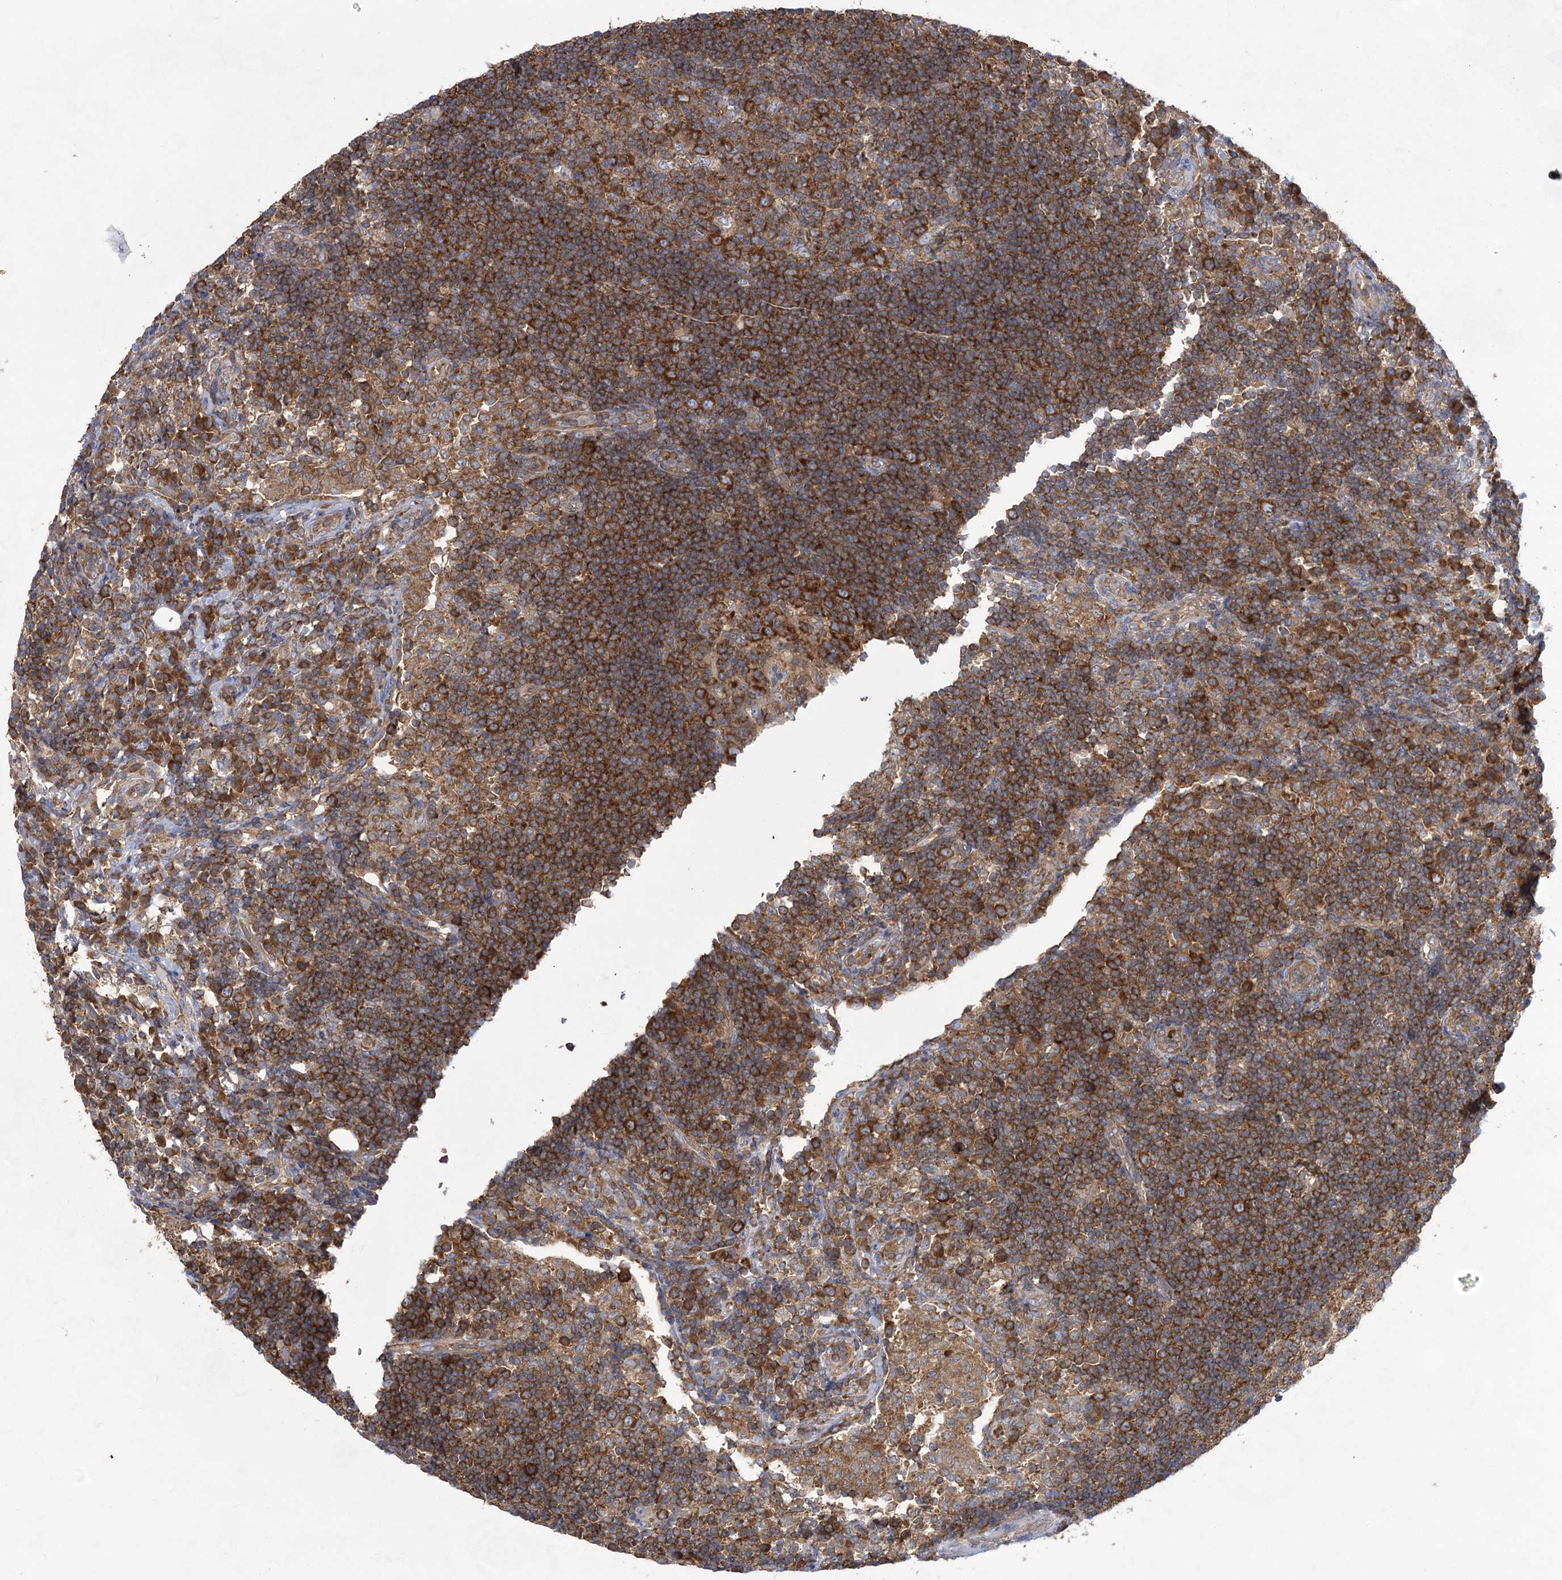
{"staining": {"intensity": "strong", "quantity": ">75%", "location": "cytoplasmic/membranous"}, "tissue": "lymph node", "cell_type": "Germinal center cells", "image_type": "normal", "snomed": [{"axis": "morphology", "description": "Normal tissue, NOS"}, {"axis": "topography", "description": "Lymph node"}], "caption": "Germinal center cells demonstrate strong cytoplasmic/membranous positivity in about >75% of cells in unremarkable lymph node. The staining was performed using DAB (3,3'-diaminobenzidine), with brown indicating positive protein expression. Nuclei are stained blue with hematoxylin.", "gene": "EIF3A", "patient": {"sex": "female", "age": 53}}